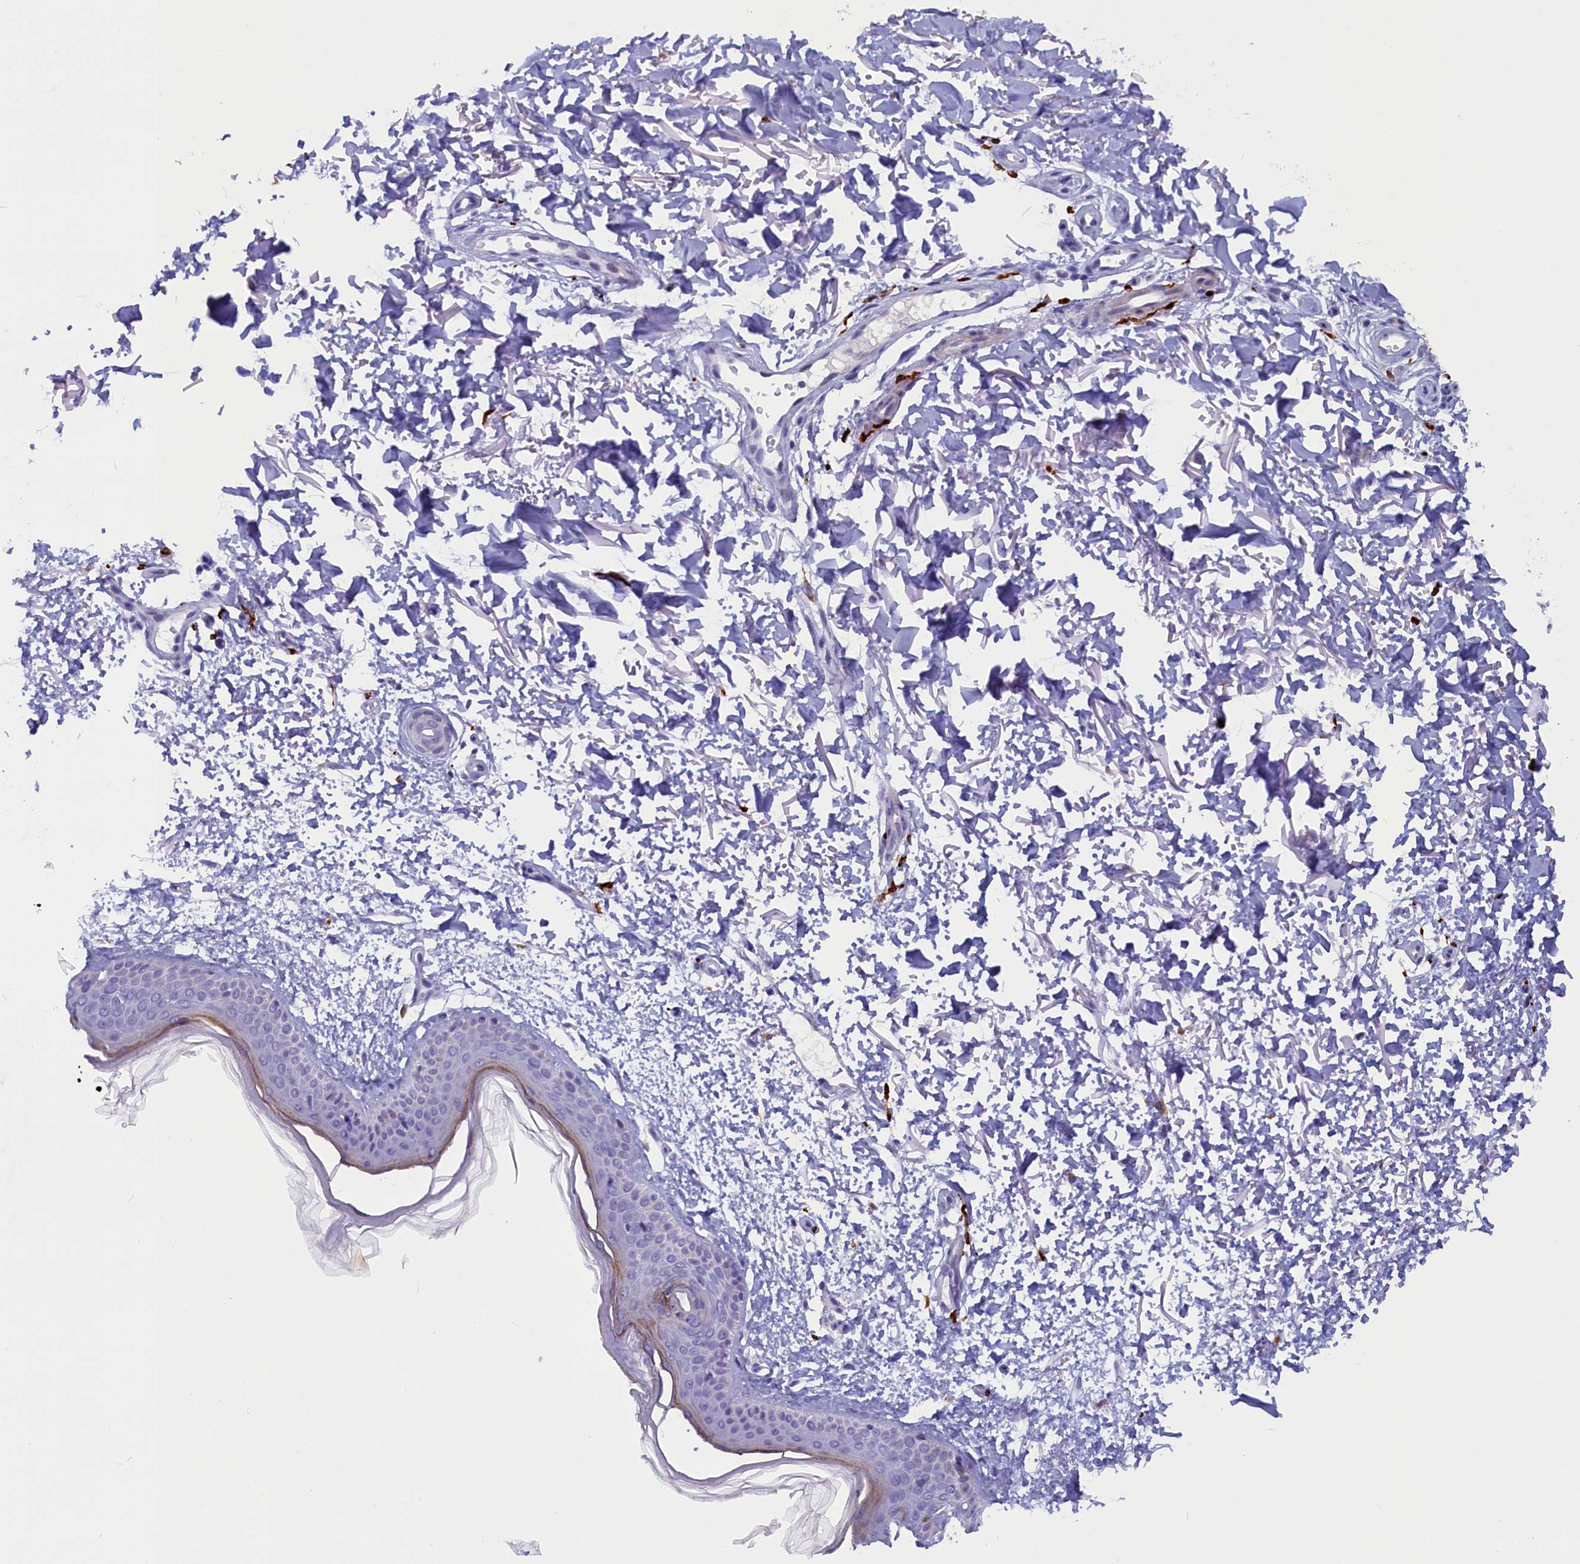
{"staining": {"intensity": "negative", "quantity": "none", "location": "none"}, "tissue": "skin", "cell_type": "Fibroblasts", "image_type": "normal", "snomed": [{"axis": "morphology", "description": "Normal tissue, NOS"}, {"axis": "topography", "description": "Skin"}], "caption": "Protein analysis of benign skin demonstrates no significant expression in fibroblasts.", "gene": "RTTN", "patient": {"sex": "male", "age": 66}}